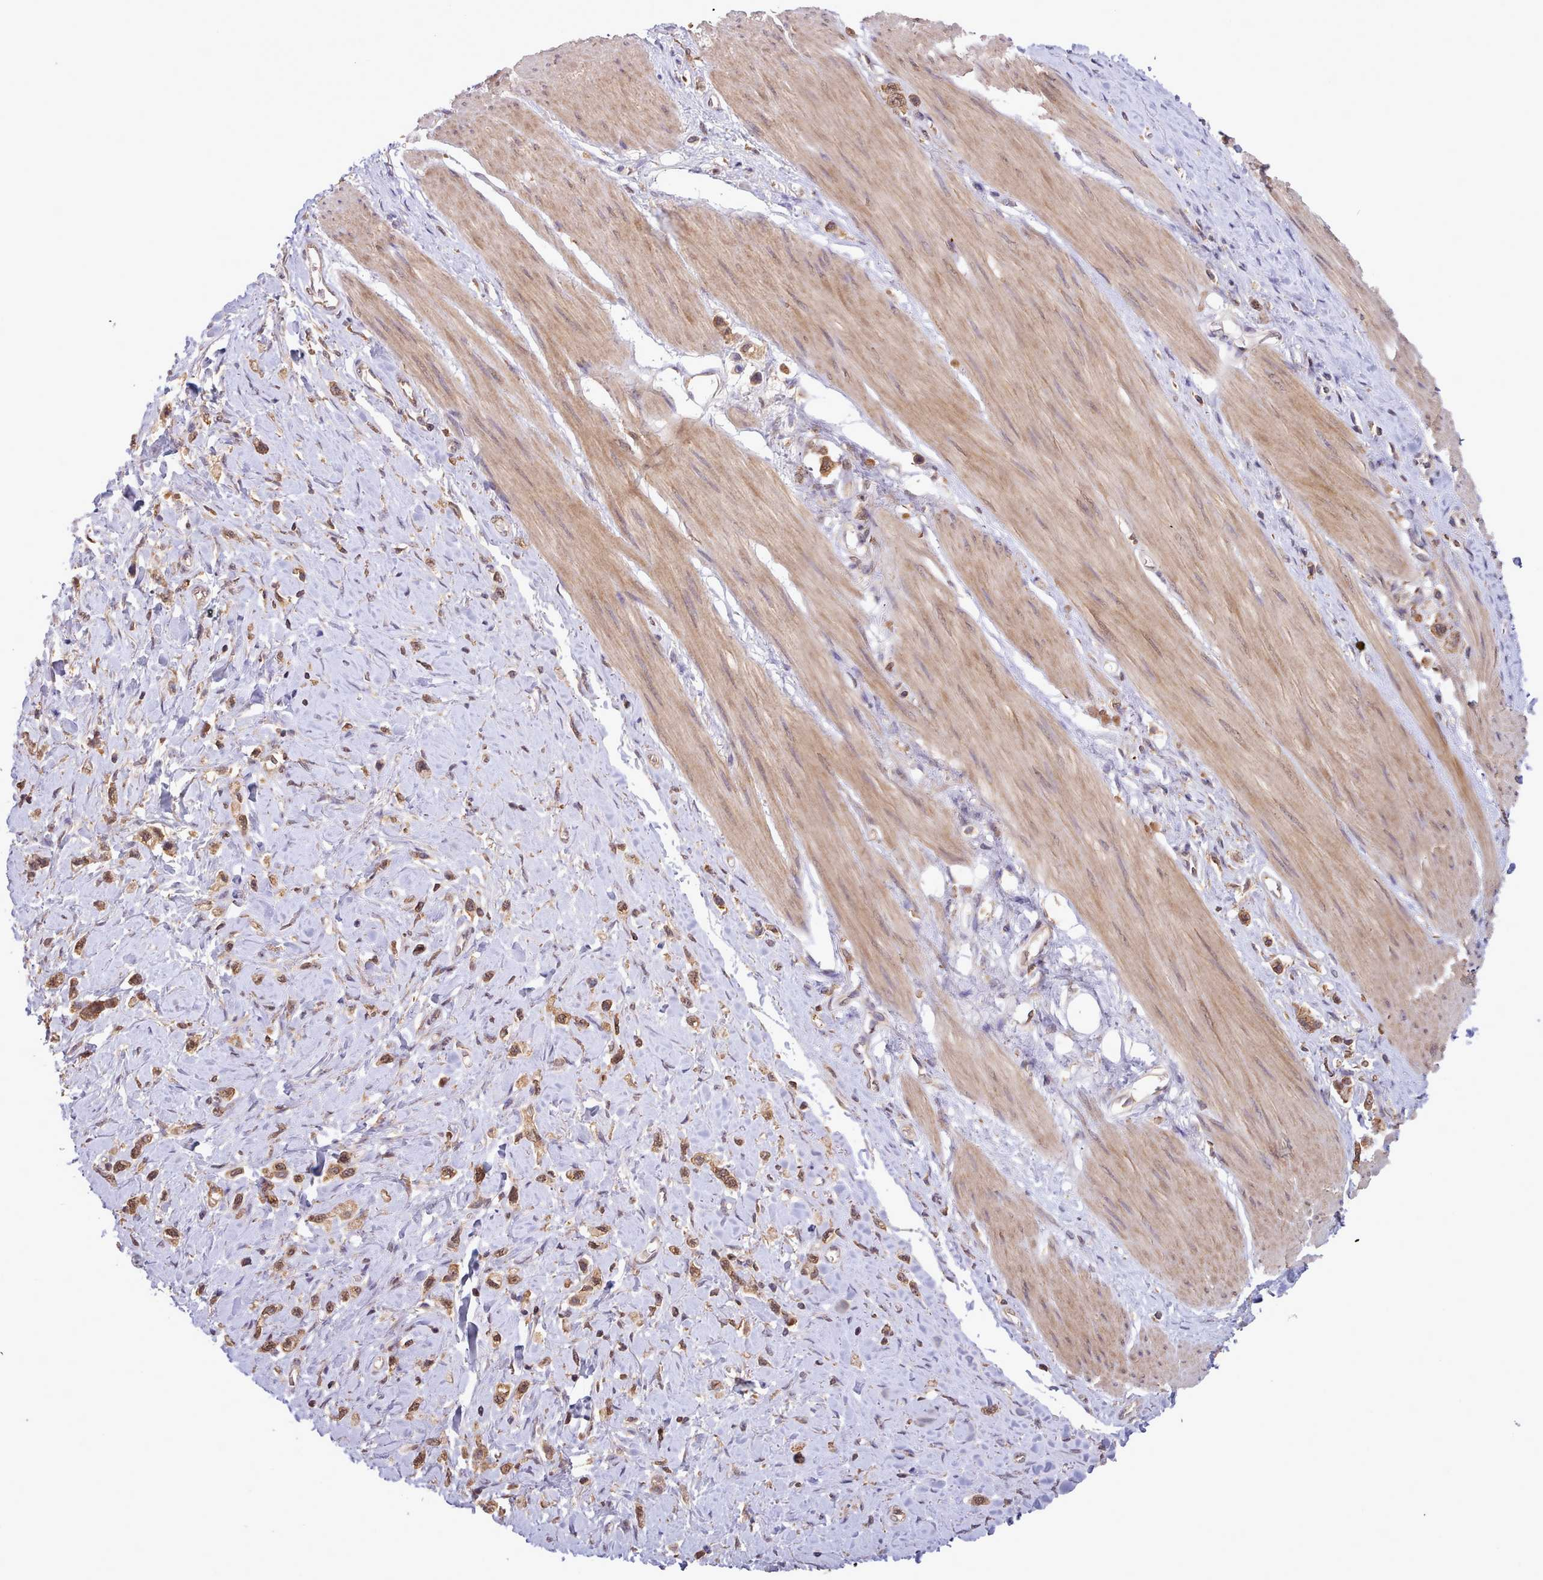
{"staining": {"intensity": "moderate", "quantity": ">75%", "location": "cytoplasmic/membranous,nuclear"}, "tissue": "stomach cancer", "cell_type": "Tumor cells", "image_type": "cancer", "snomed": [{"axis": "morphology", "description": "Adenocarcinoma, NOS"}, {"axis": "topography", "description": "Stomach"}], "caption": "Protein staining shows moderate cytoplasmic/membranous and nuclear expression in about >75% of tumor cells in adenocarcinoma (stomach).", "gene": "PIP4P1", "patient": {"sex": "female", "age": 65}}